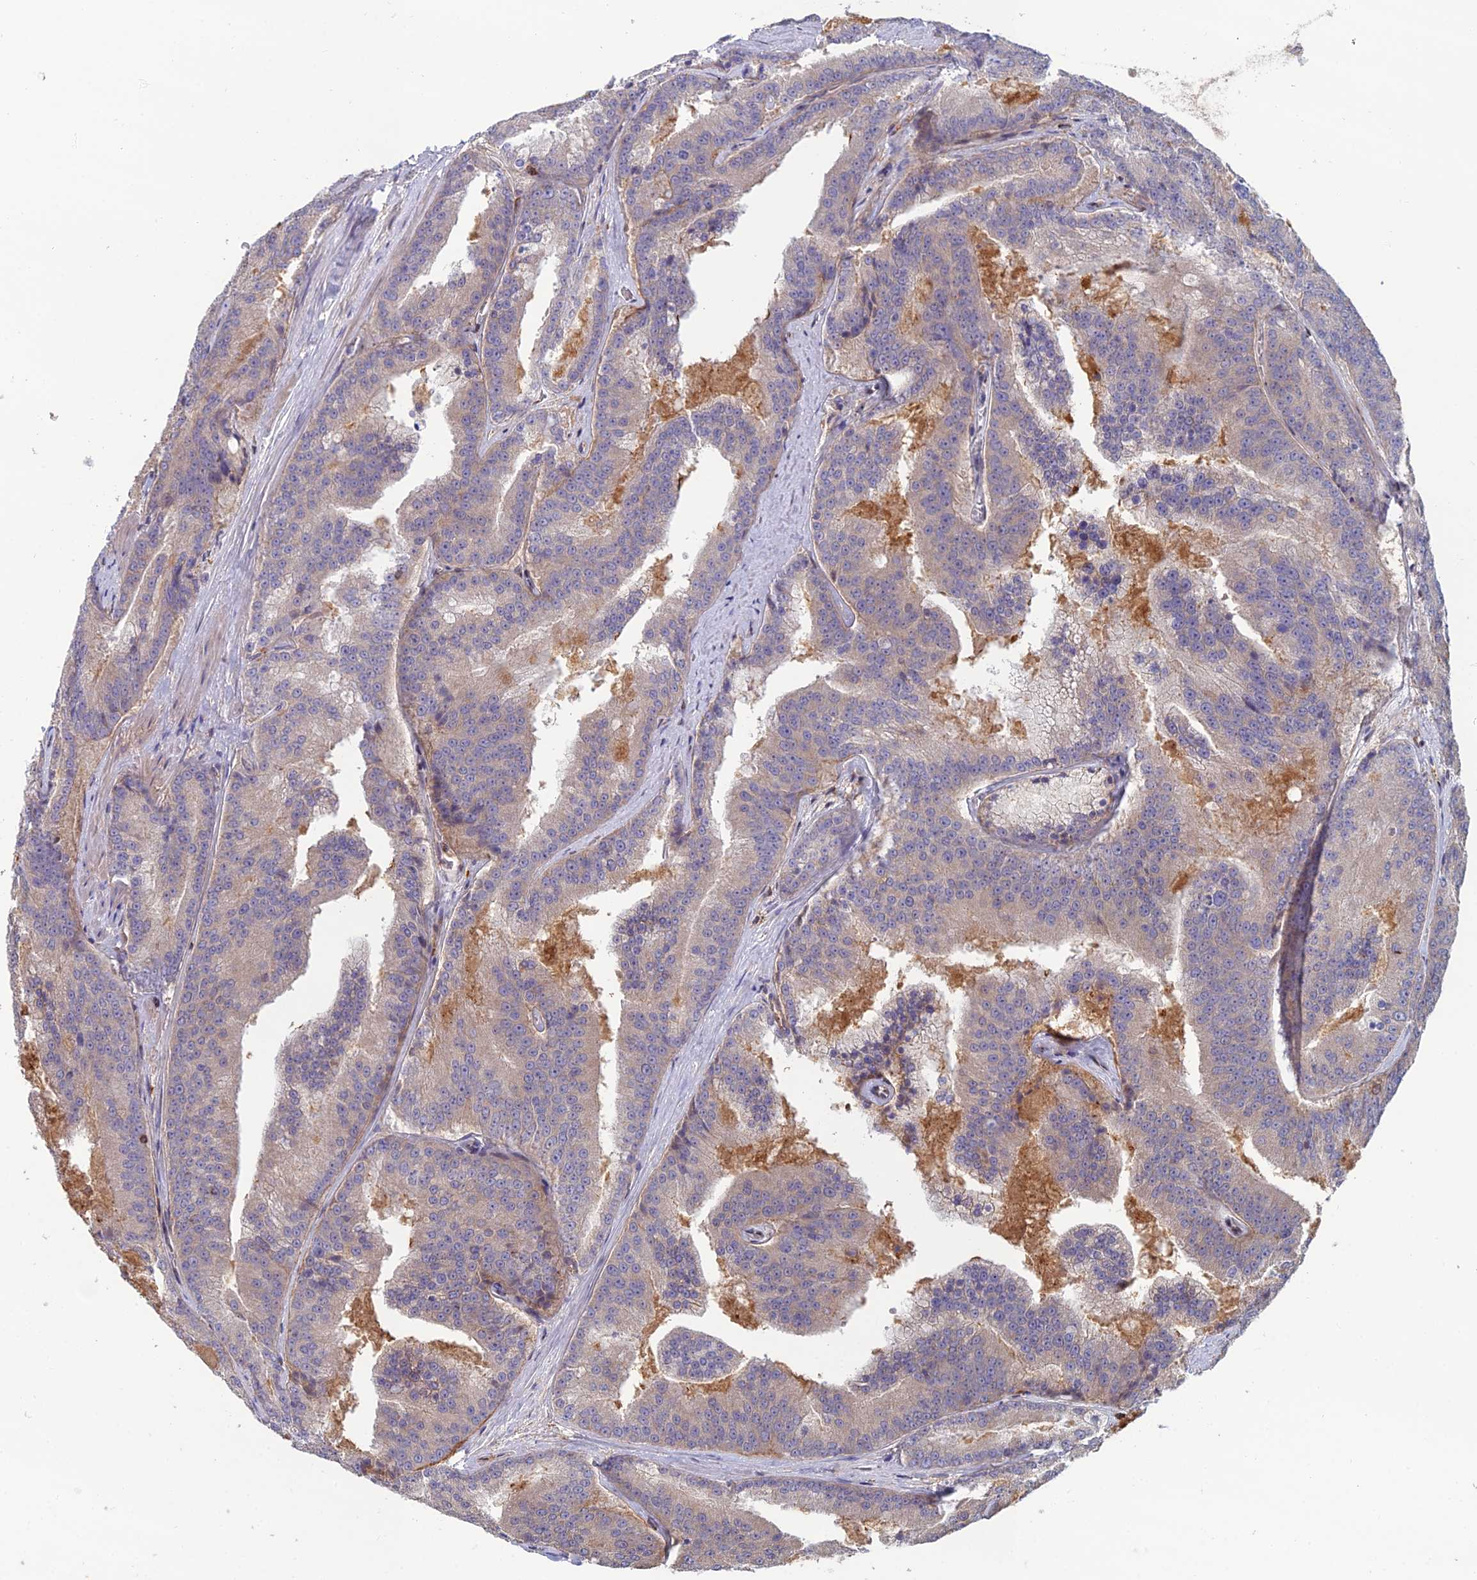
{"staining": {"intensity": "negative", "quantity": "none", "location": "none"}, "tissue": "prostate cancer", "cell_type": "Tumor cells", "image_type": "cancer", "snomed": [{"axis": "morphology", "description": "Adenocarcinoma, High grade"}, {"axis": "topography", "description": "Prostate"}], "caption": "Tumor cells are negative for protein expression in human adenocarcinoma (high-grade) (prostate).", "gene": "C15orf62", "patient": {"sex": "male", "age": 61}}